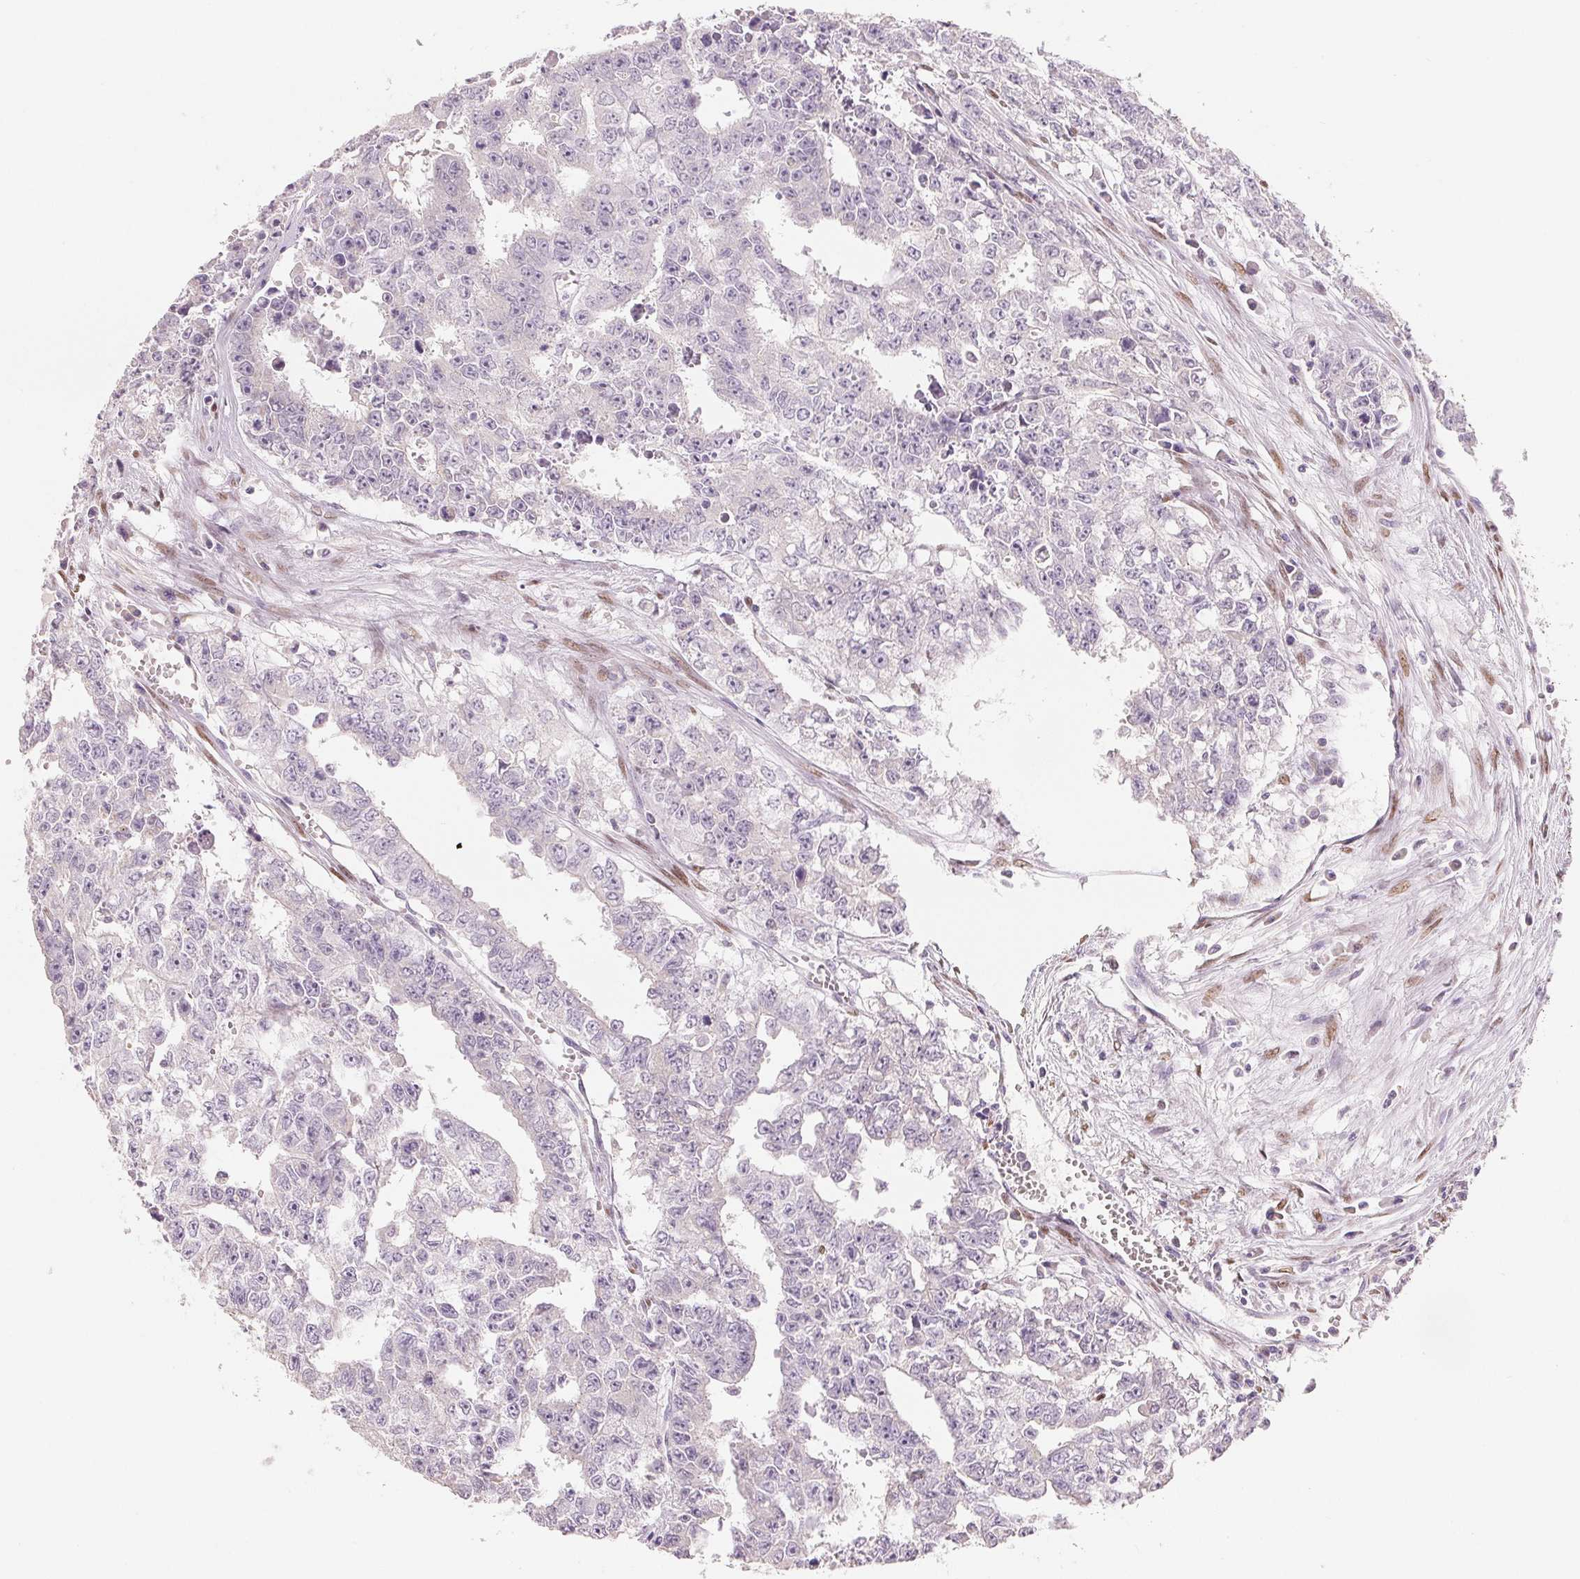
{"staining": {"intensity": "negative", "quantity": "none", "location": "none"}, "tissue": "testis cancer", "cell_type": "Tumor cells", "image_type": "cancer", "snomed": [{"axis": "morphology", "description": "Carcinoma, Embryonal, NOS"}, {"axis": "morphology", "description": "Teratoma, malignant, NOS"}, {"axis": "topography", "description": "Testis"}], "caption": "Photomicrograph shows no protein expression in tumor cells of testis embryonal carcinoma tissue.", "gene": "SMARCD3", "patient": {"sex": "male", "age": 24}}